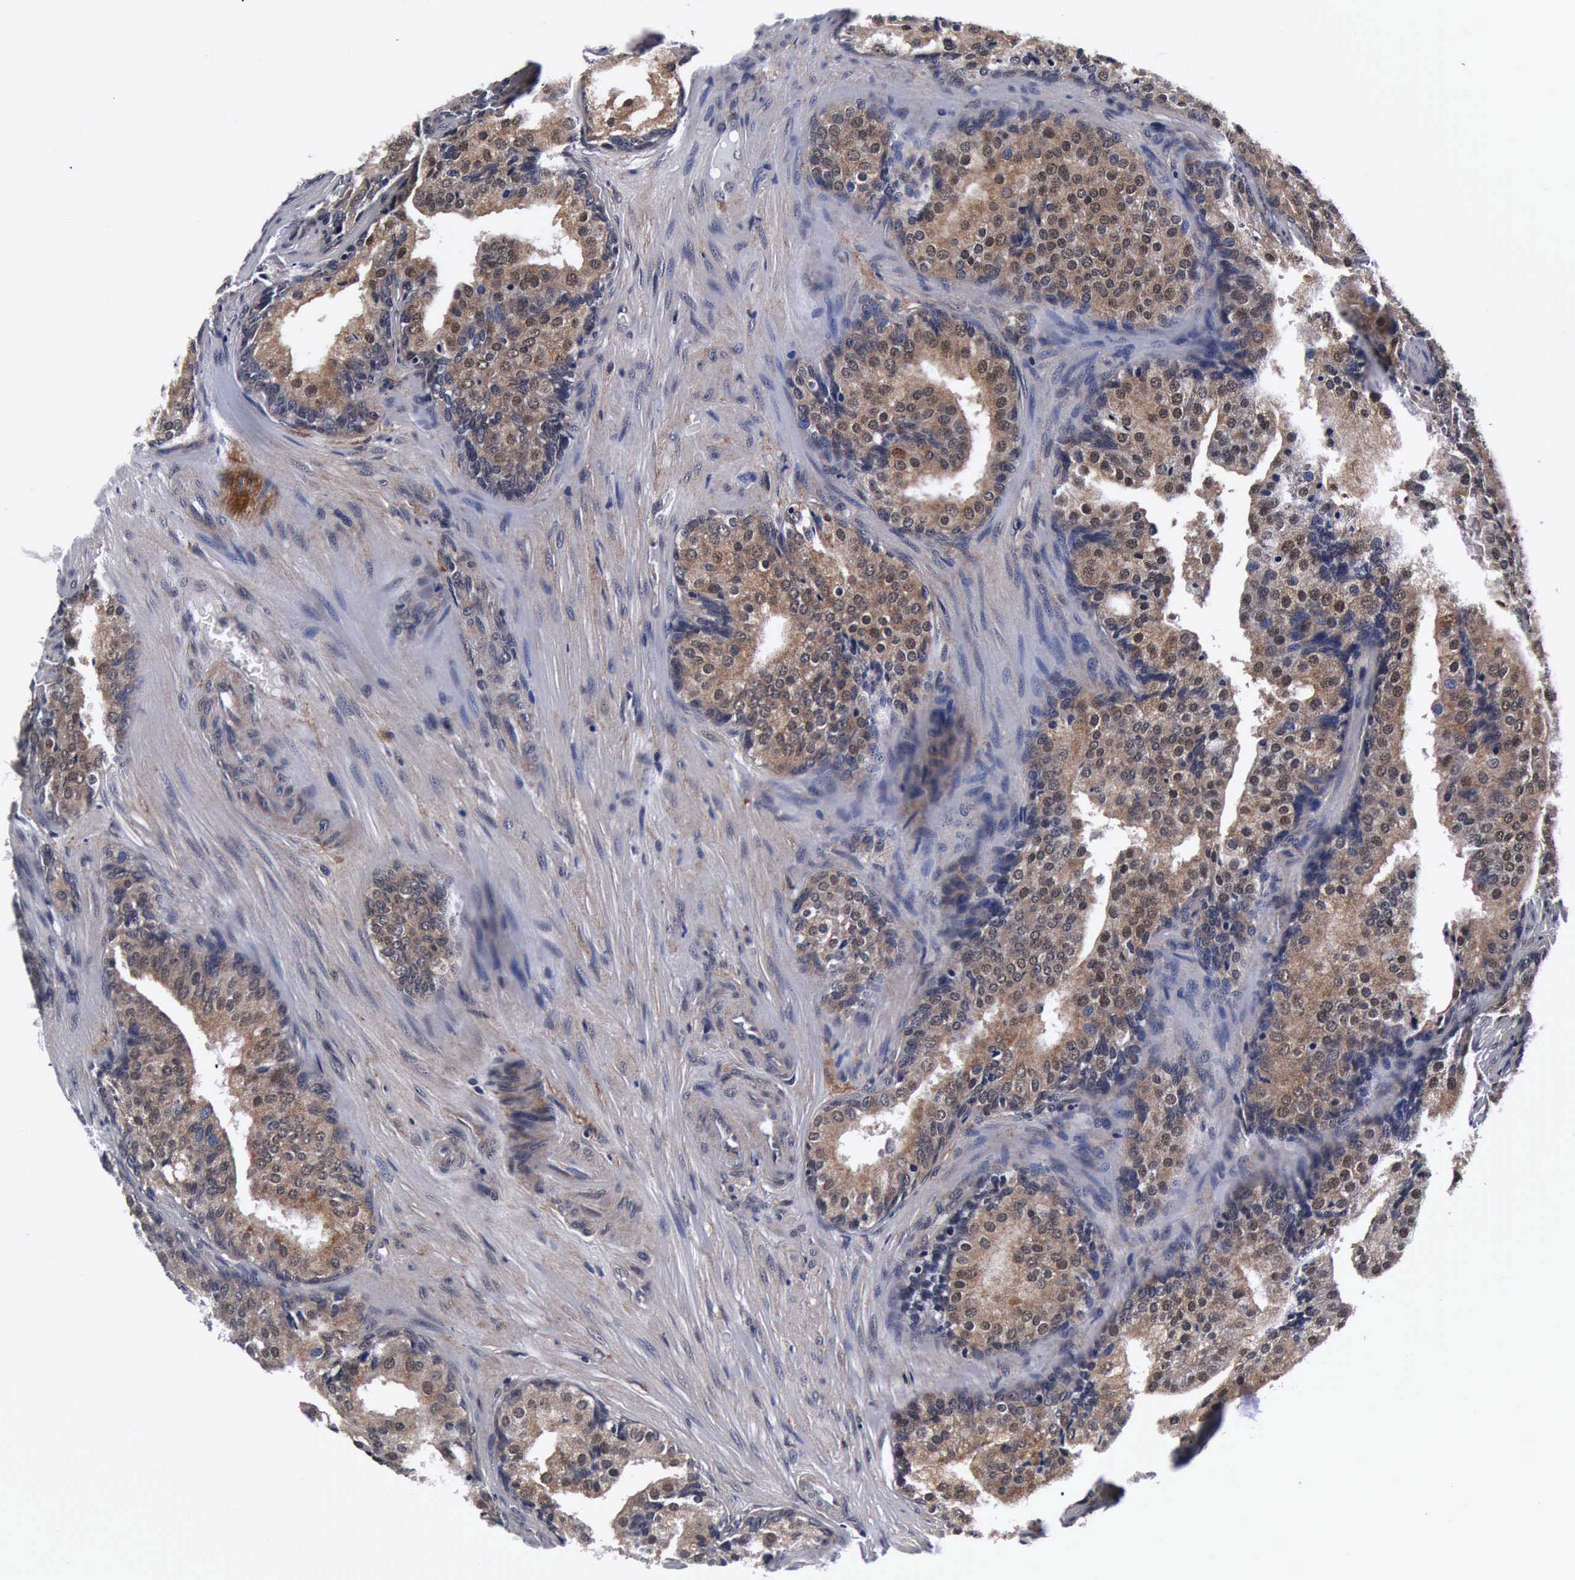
{"staining": {"intensity": "moderate", "quantity": ">75%", "location": "cytoplasmic/membranous,nuclear"}, "tissue": "prostate cancer", "cell_type": "Tumor cells", "image_type": "cancer", "snomed": [{"axis": "morphology", "description": "Adenocarcinoma, Low grade"}, {"axis": "topography", "description": "Prostate"}], "caption": "There is medium levels of moderate cytoplasmic/membranous and nuclear staining in tumor cells of adenocarcinoma (low-grade) (prostate), as demonstrated by immunohistochemical staining (brown color).", "gene": "UBC", "patient": {"sex": "male", "age": 69}}